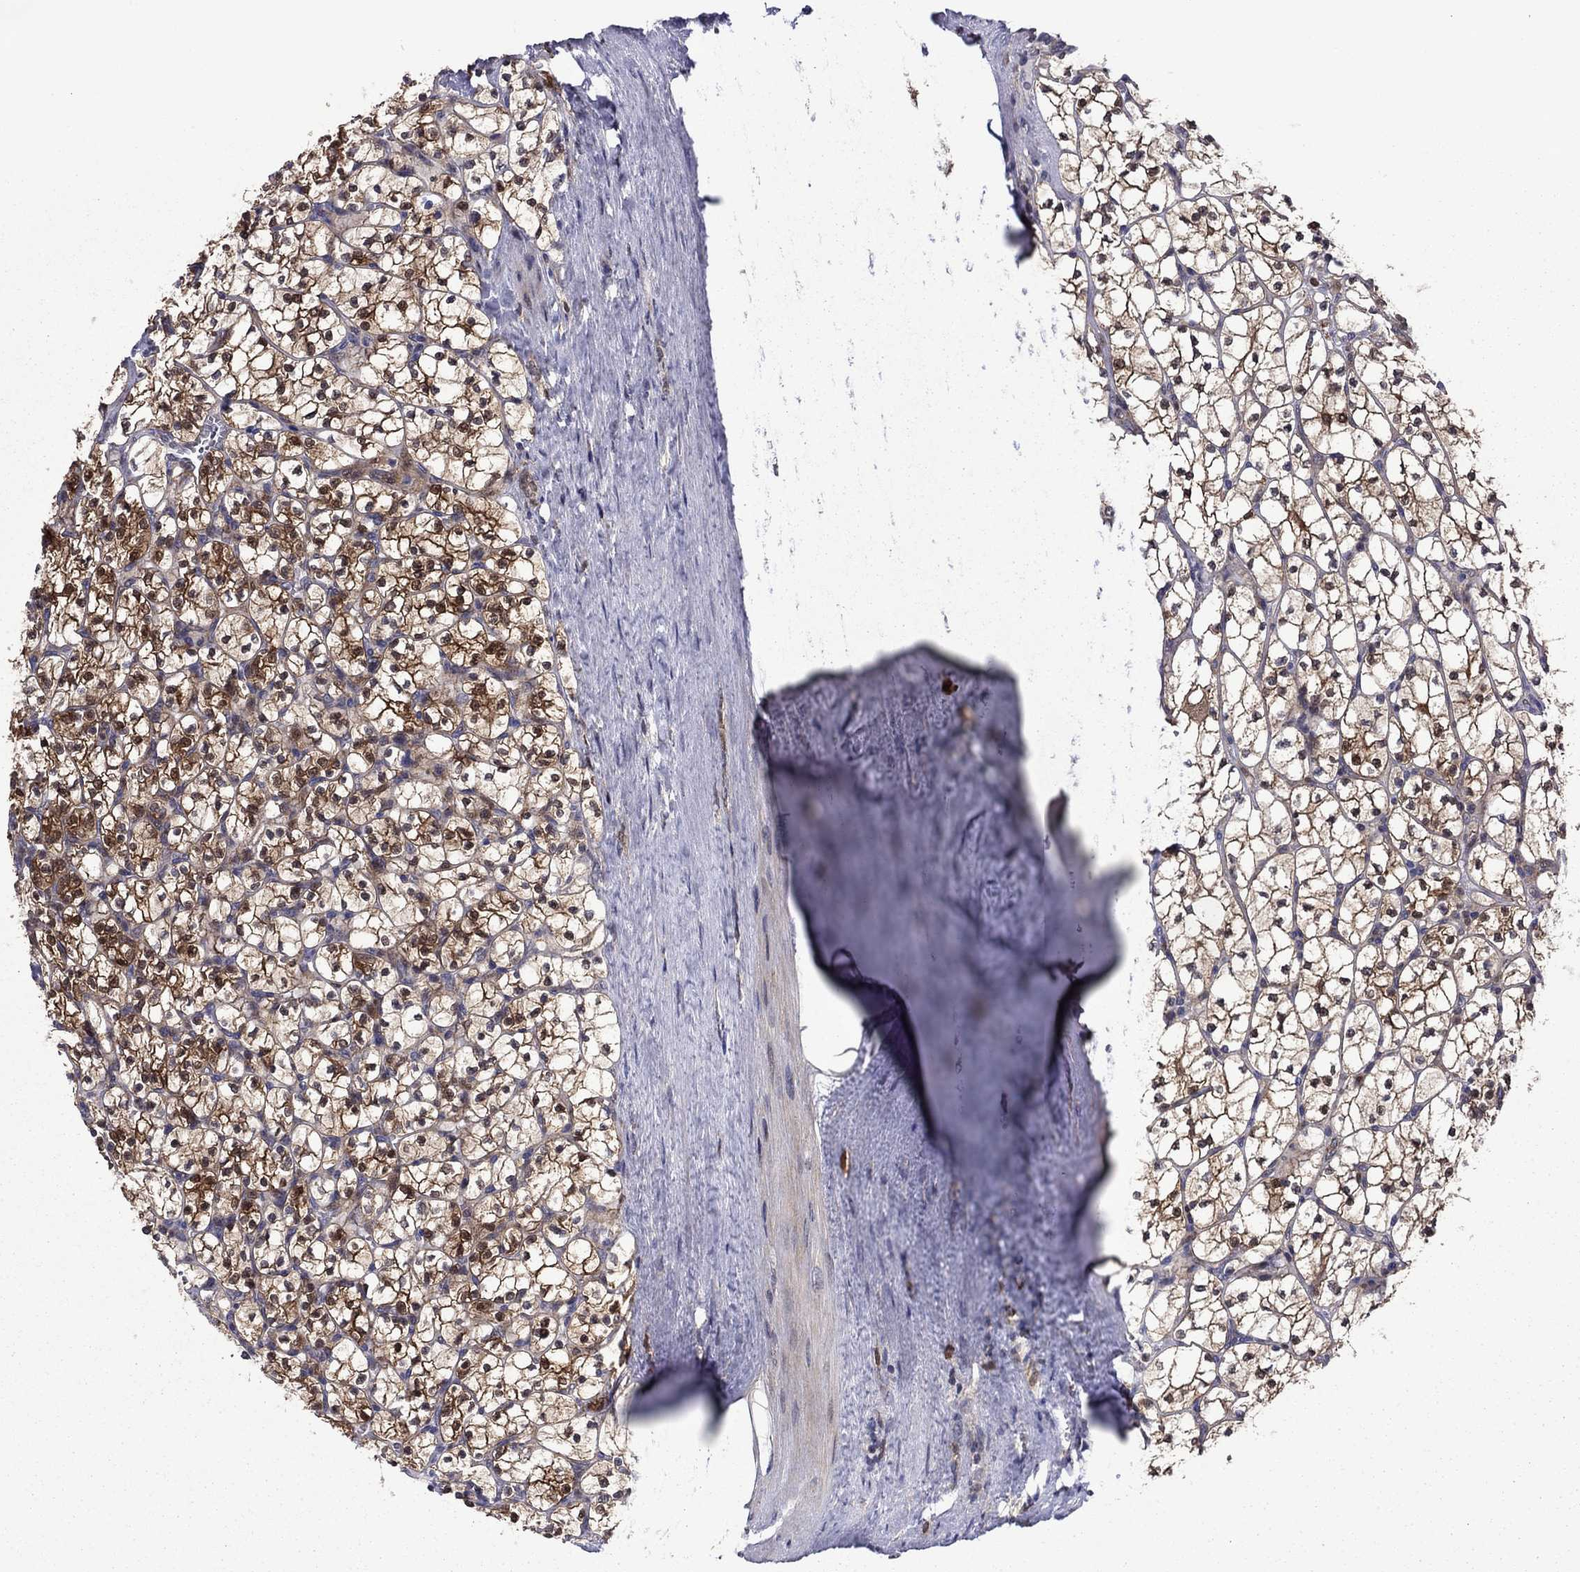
{"staining": {"intensity": "strong", "quantity": ">75%", "location": "cytoplasmic/membranous,nuclear"}, "tissue": "renal cancer", "cell_type": "Tumor cells", "image_type": "cancer", "snomed": [{"axis": "morphology", "description": "Adenocarcinoma, NOS"}, {"axis": "topography", "description": "Kidney"}], "caption": "There is high levels of strong cytoplasmic/membranous and nuclear expression in tumor cells of renal cancer (adenocarcinoma), as demonstrated by immunohistochemical staining (brown color).", "gene": "TPMT", "patient": {"sex": "female", "age": 89}}